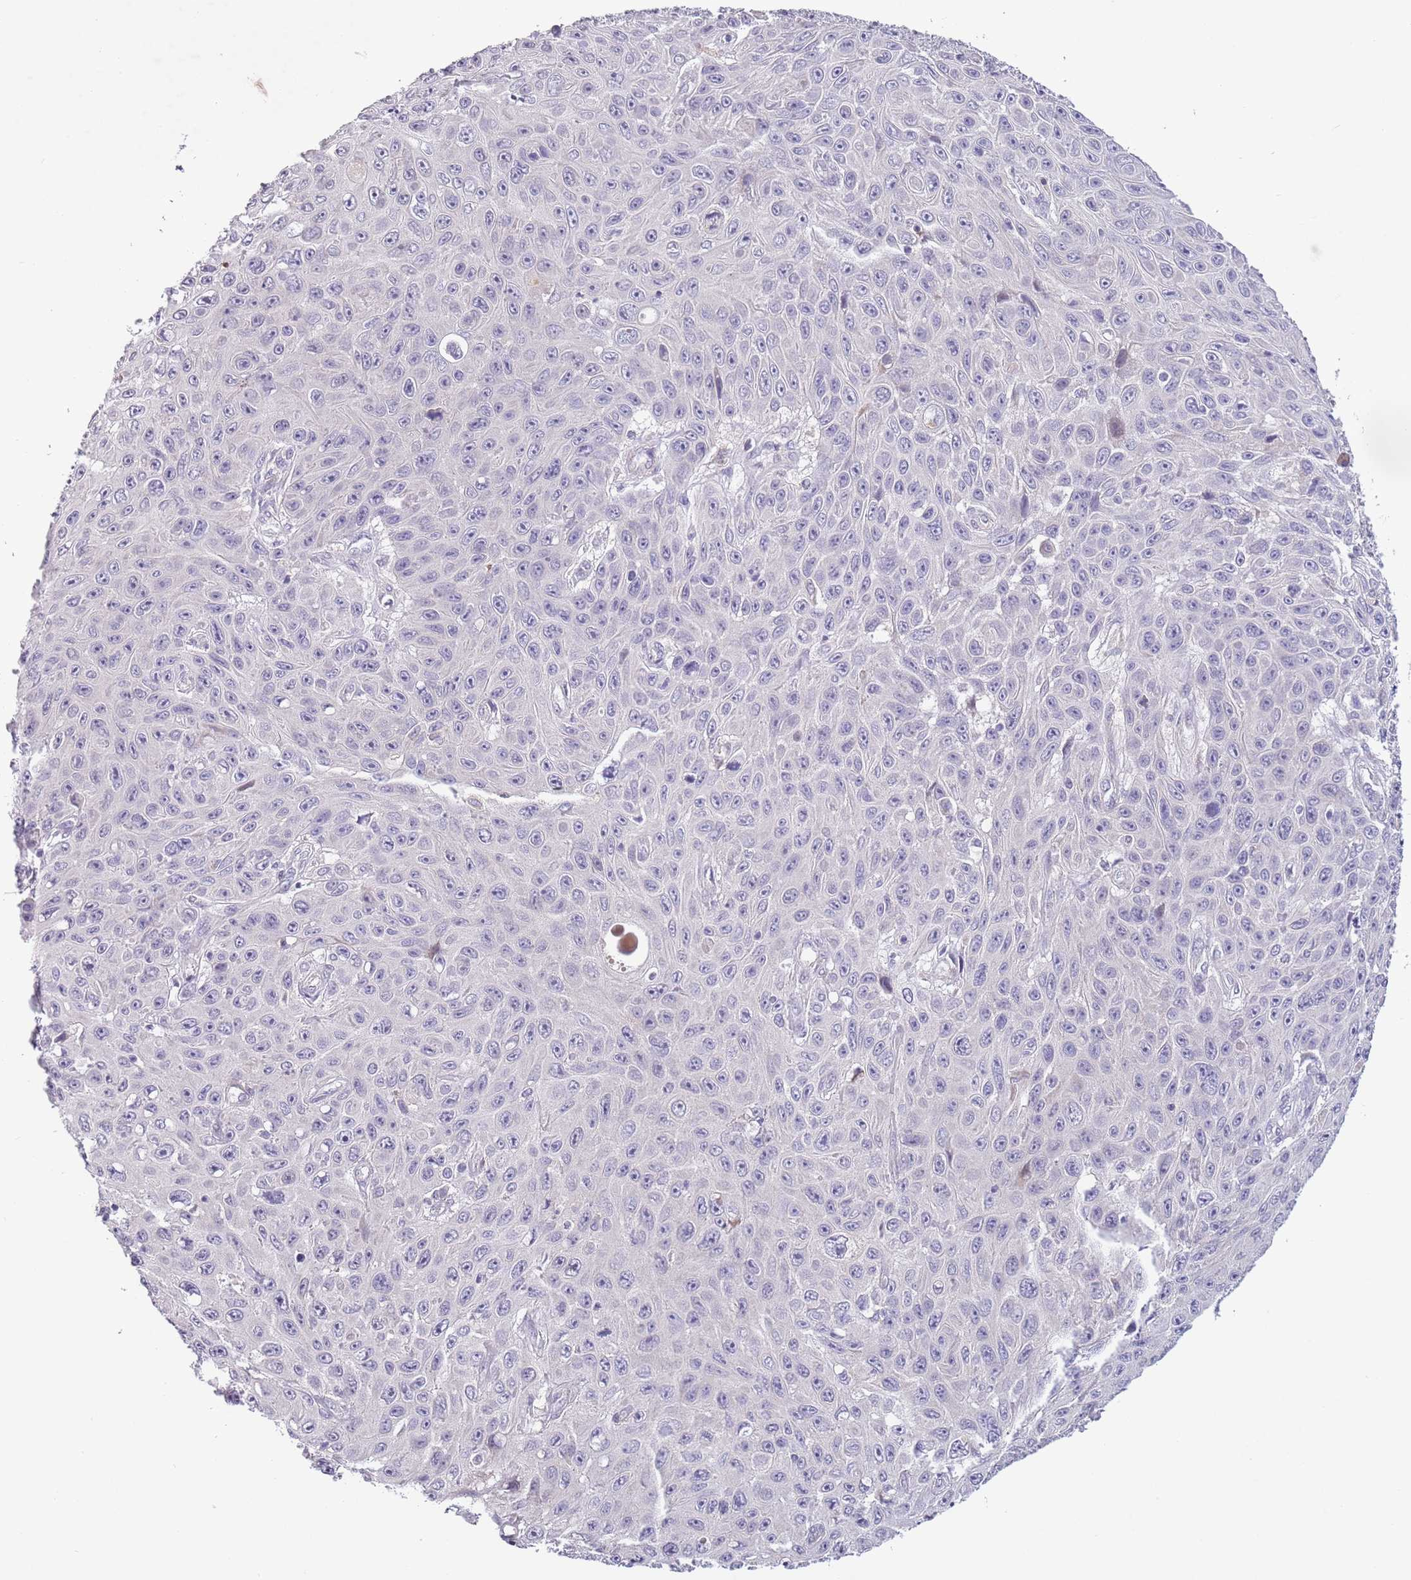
{"staining": {"intensity": "negative", "quantity": "none", "location": "none"}, "tissue": "skin cancer", "cell_type": "Tumor cells", "image_type": "cancer", "snomed": [{"axis": "morphology", "description": "Squamous cell carcinoma, NOS"}, {"axis": "topography", "description": "Skin"}], "caption": "Human squamous cell carcinoma (skin) stained for a protein using IHC shows no positivity in tumor cells.", "gene": "ZNF658", "patient": {"sex": "male", "age": 82}}